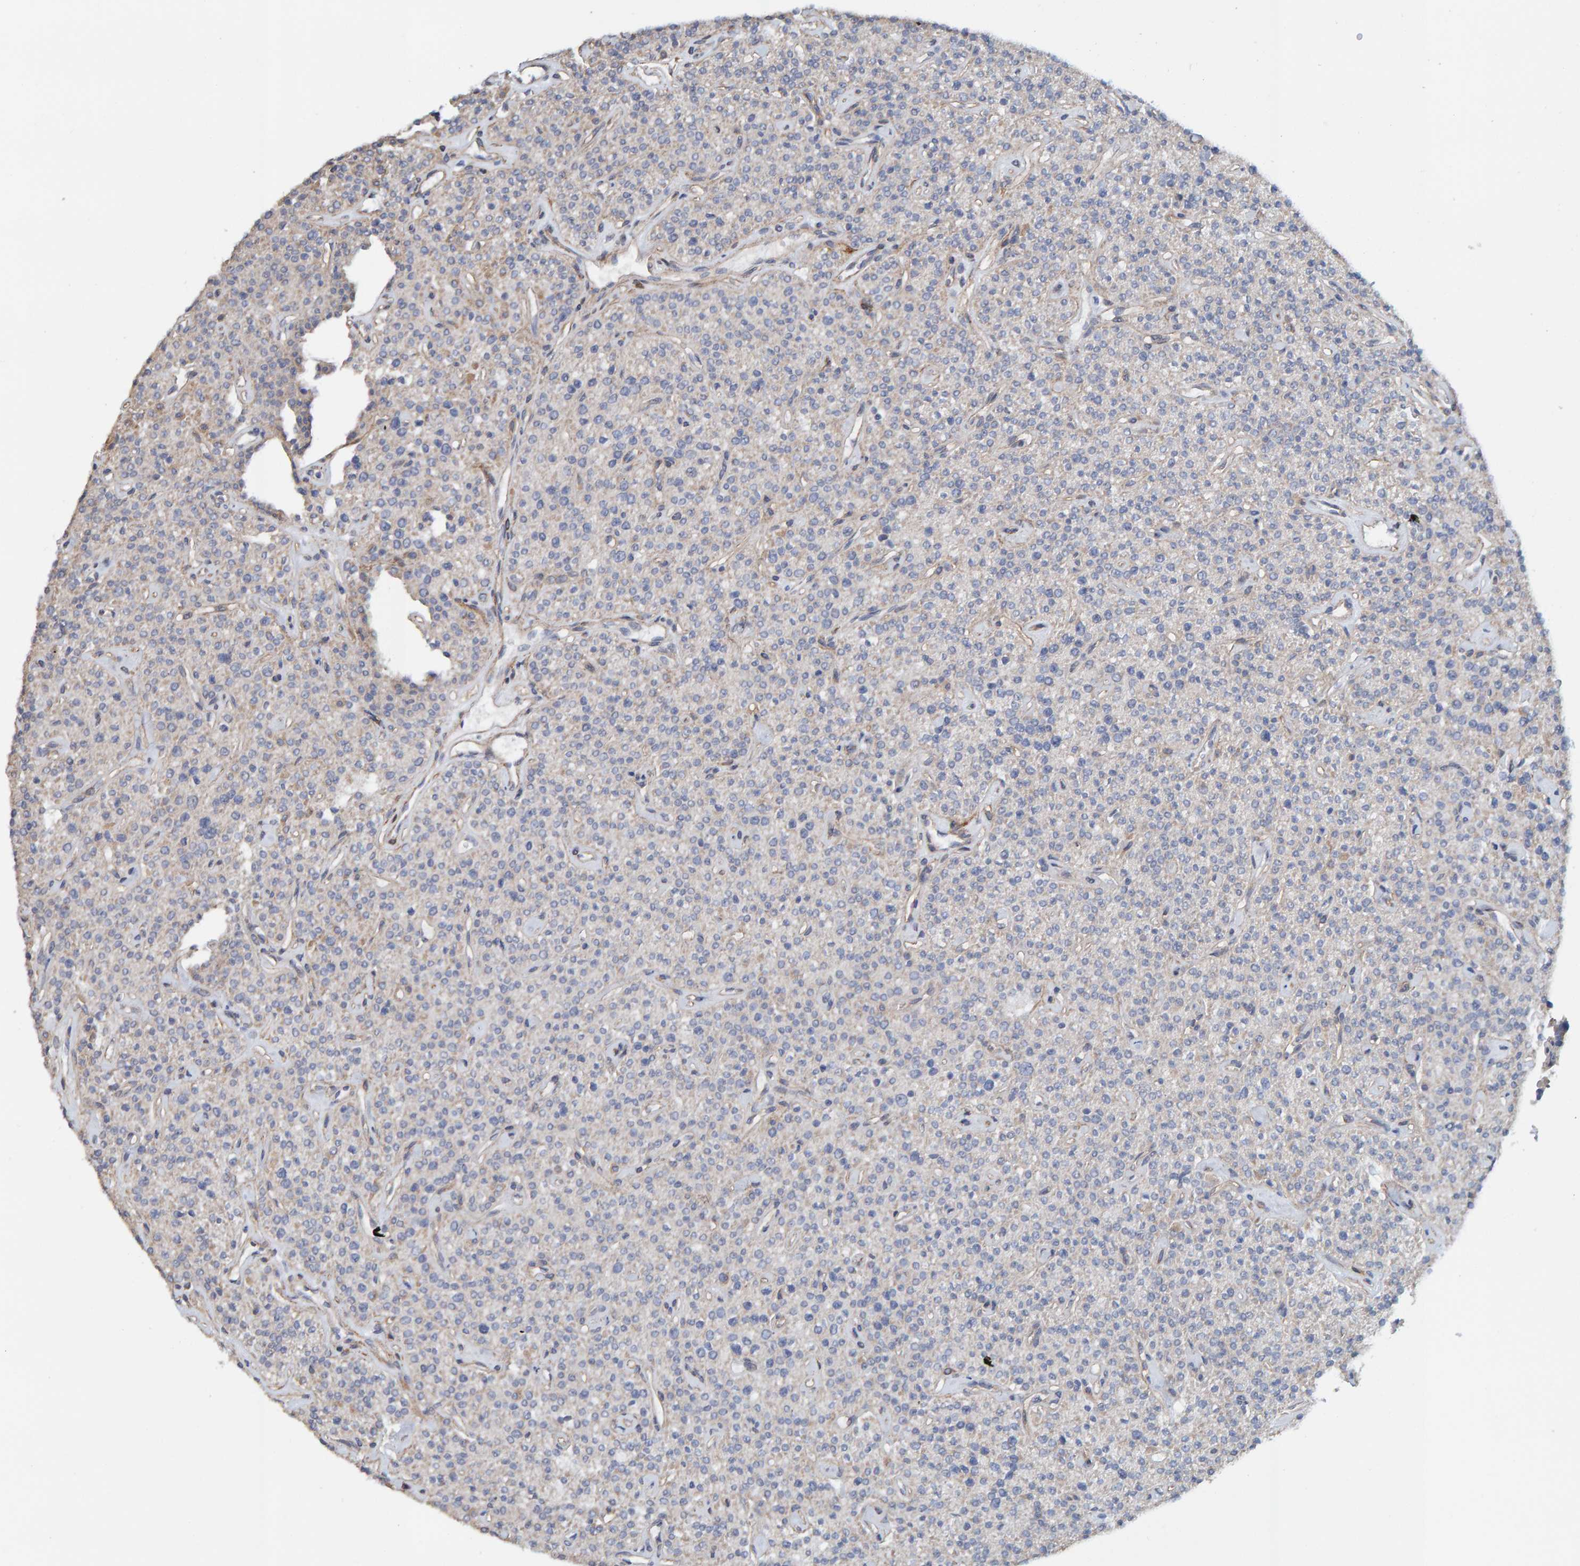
{"staining": {"intensity": "moderate", "quantity": "<25%", "location": "cytoplasmic/membranous"}, "tissue": "parathyroid gland", "cell_type": "Glandular cells", "image_type": "normal", "snomed": [{"axis": "morphology", "description": "Normal tissue, NOS"}, {"axis": "topography", "description": "Parathyroid gland"}], "caption": "Unremarkable parathyroid gland was stained to show a protein in brown. There is low levels of moderate cytoplasmic/membranous expression in about <25% of glandular cells.", "gene": "RGP1", "patient": {"sex": "male", "age": 46}}